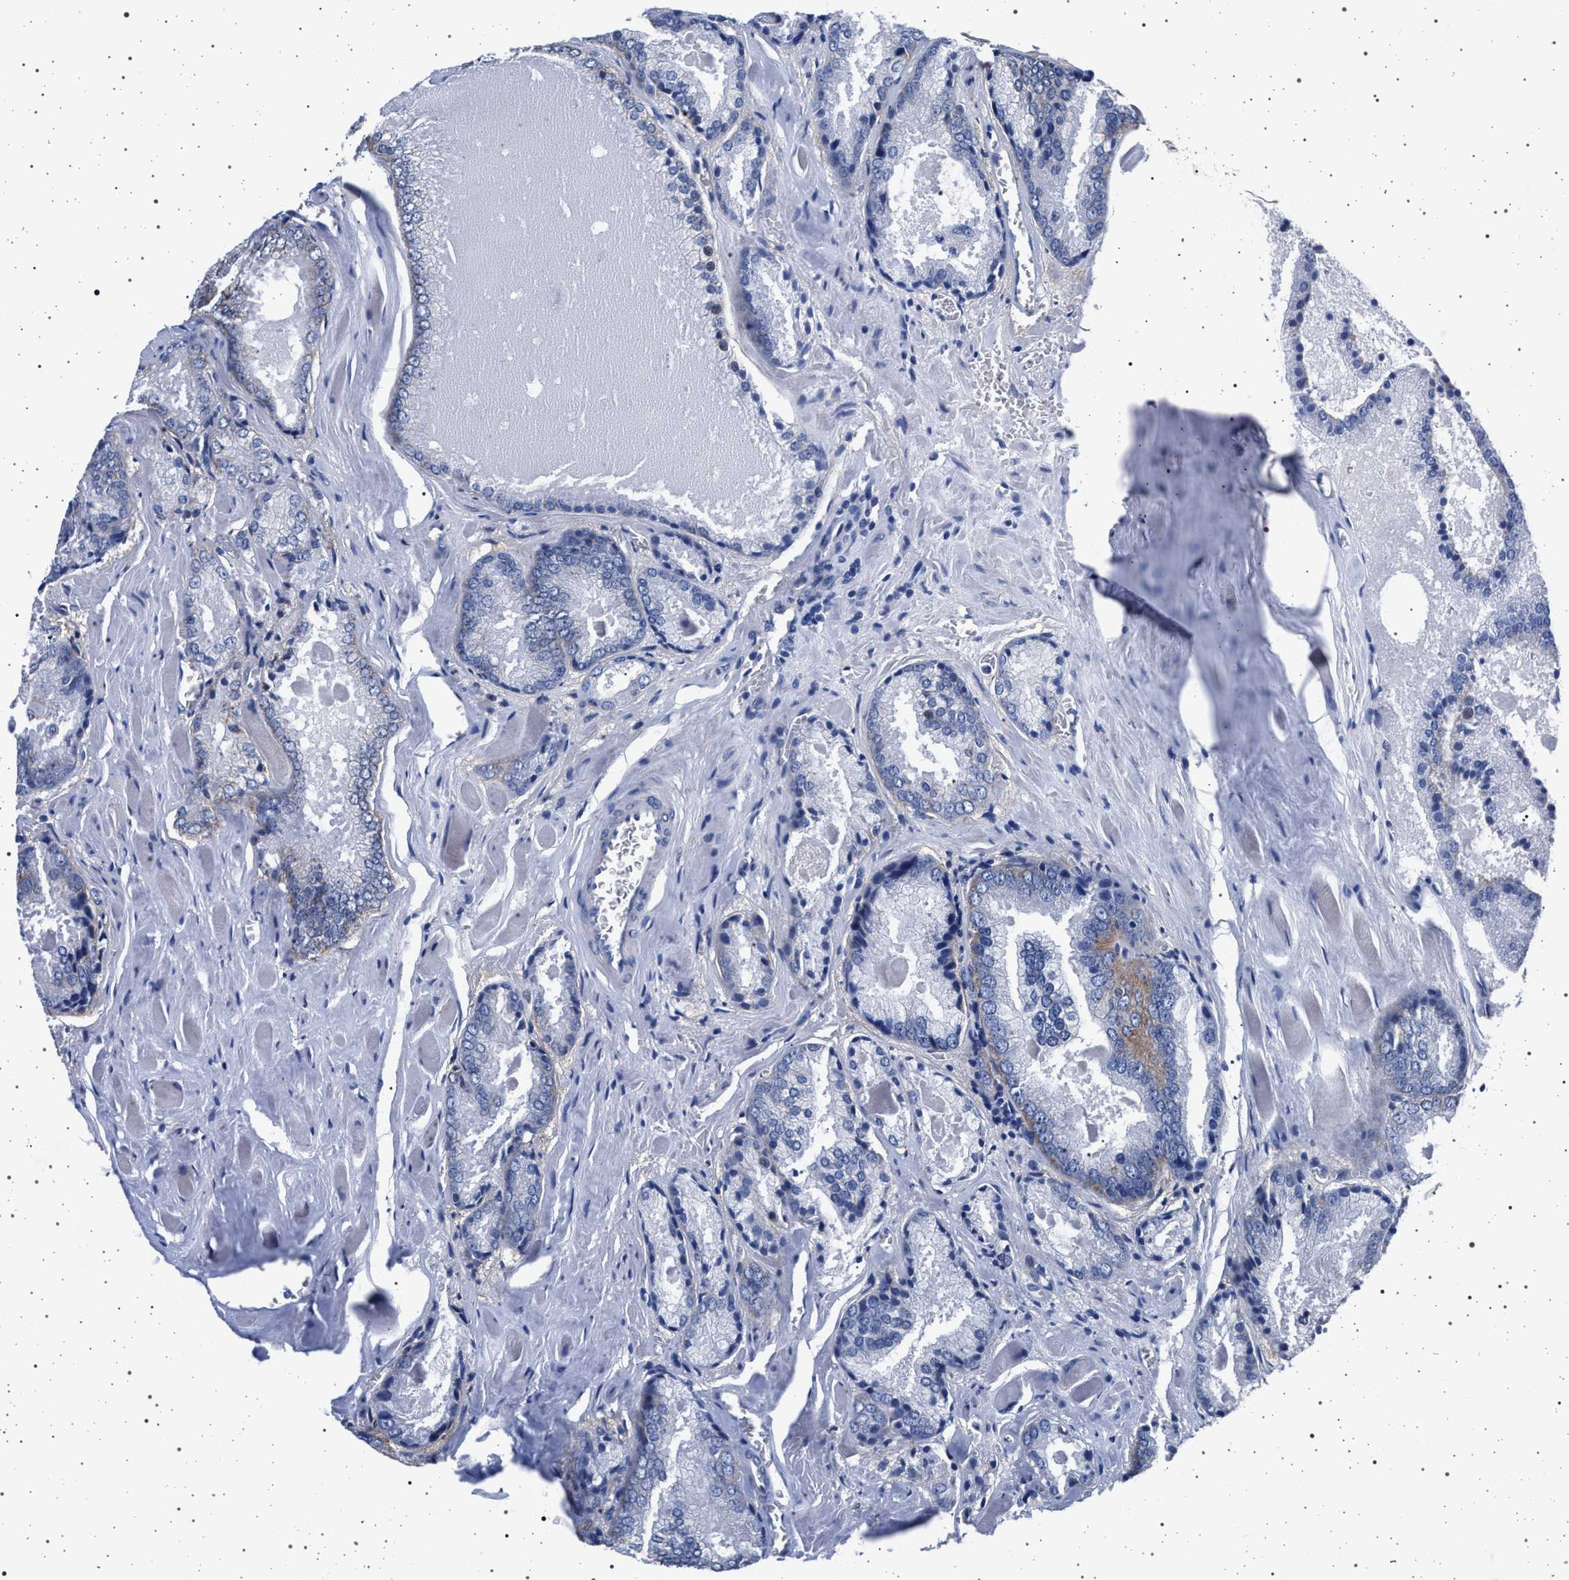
{"staining": {"intensity": "negative", "quantity": "none", "location": "none"}, "tissue": "prostate cancer", "cell_type": "Tumor cells", "image_type": "cancer", "snomed": [{"axis": "morphology", "description": "Adenocarcinoma, Low grade"}, {"axis": "topography", "description": "Prostate"}], "caption": "Tumor cells show no significant protein staining in low-grade adenocarcinoma (prostate).", "gene": "SLC9A1", "patient": {"sex": "male", "age": 64}}